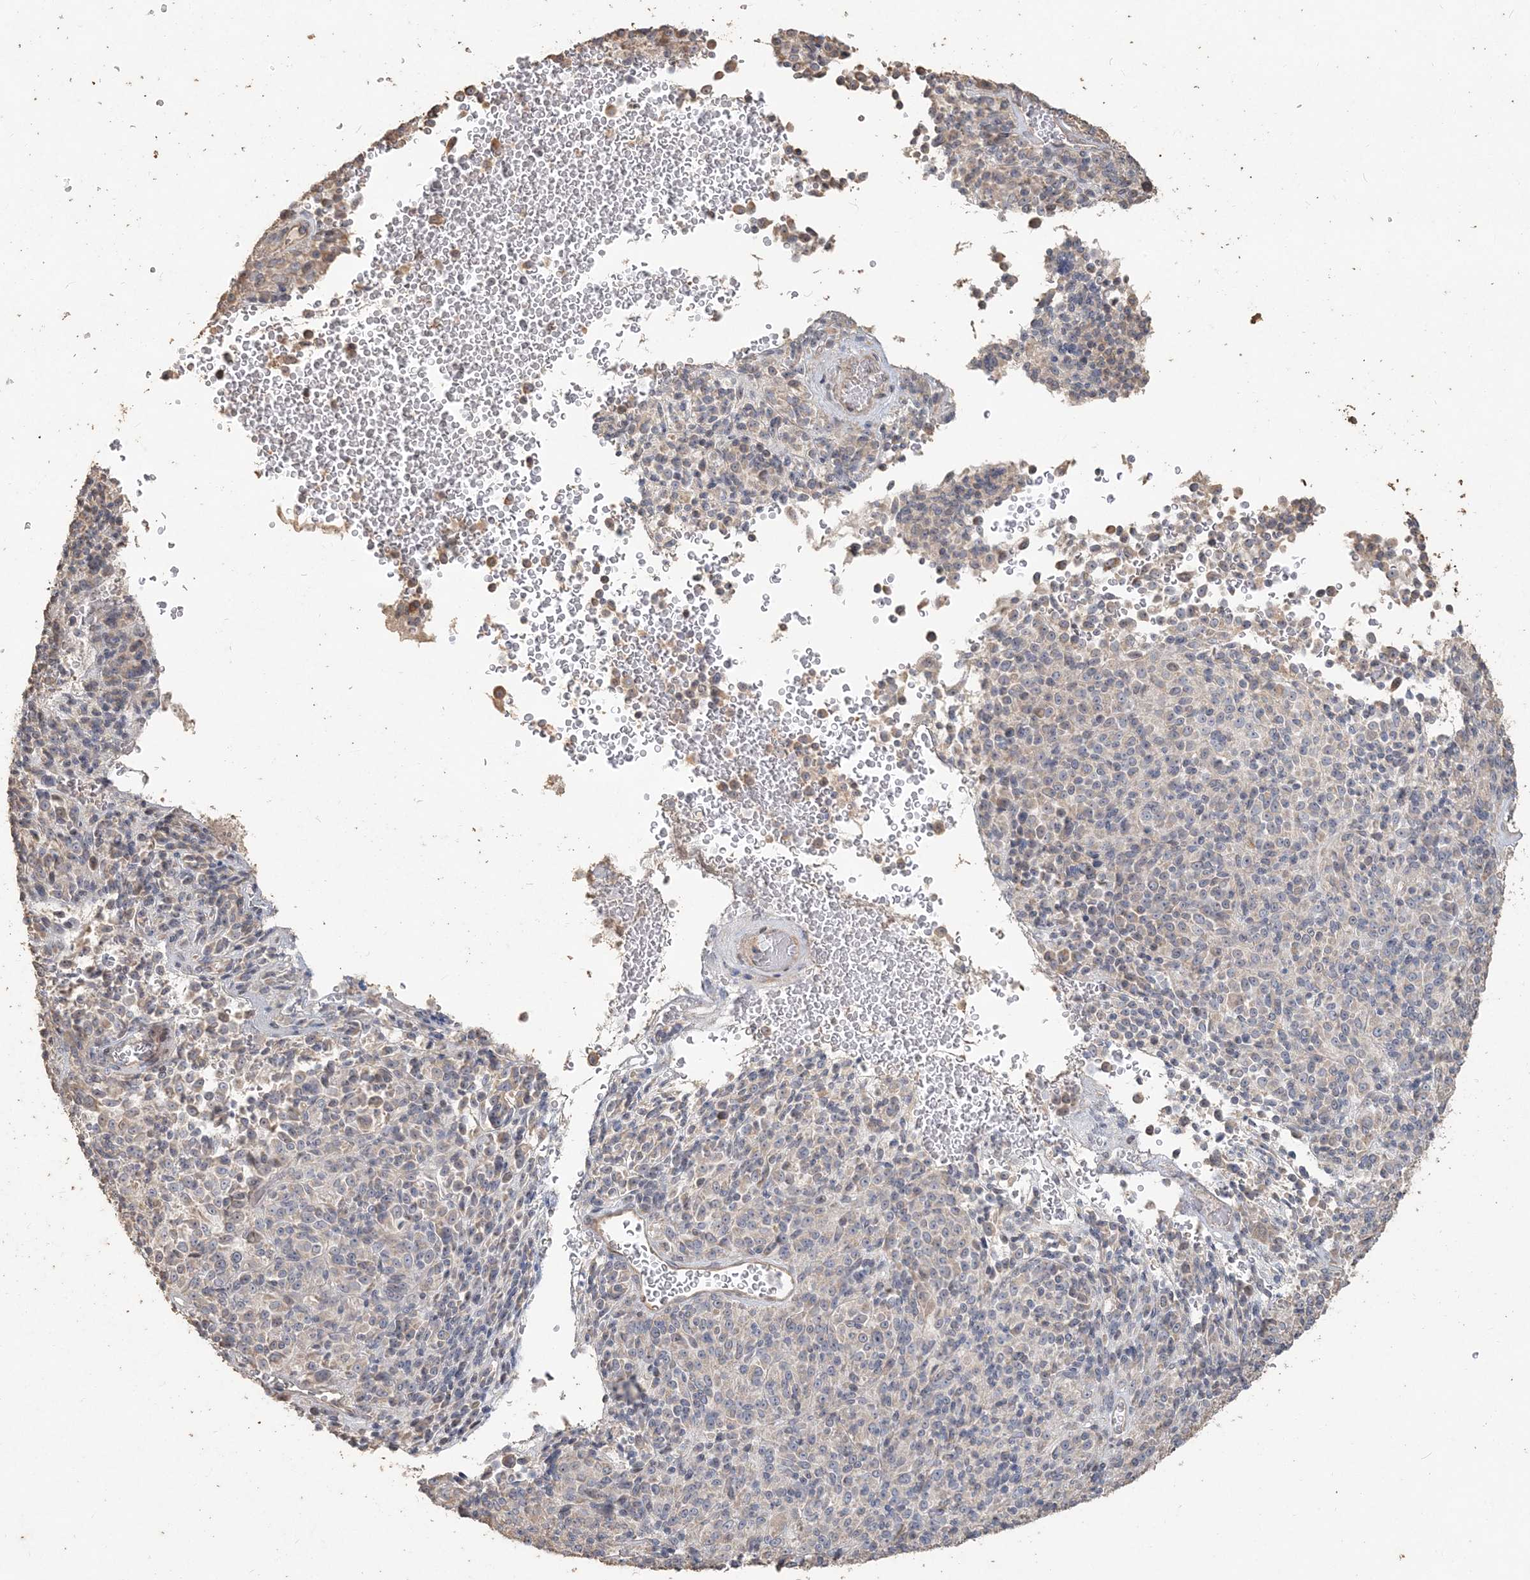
{"staining": {"intensity": "negative", "quantity": "none", "location": "none"}, "tissue": "melanoma", "cell_type": "Tumor cells", "image_type": "cancer", "snomed": [{"axis": "morphology", "description": "Malignant melanoma, Metastatic site"}, {"axis": "topography", "description": "Brain"}], "caption": "IHC histopathology image of melanoma stained for a protein (brown), which shows no staining in tumor cells.", "gene": "RNF145", "patient": {"sex": "female", "age": 56}}